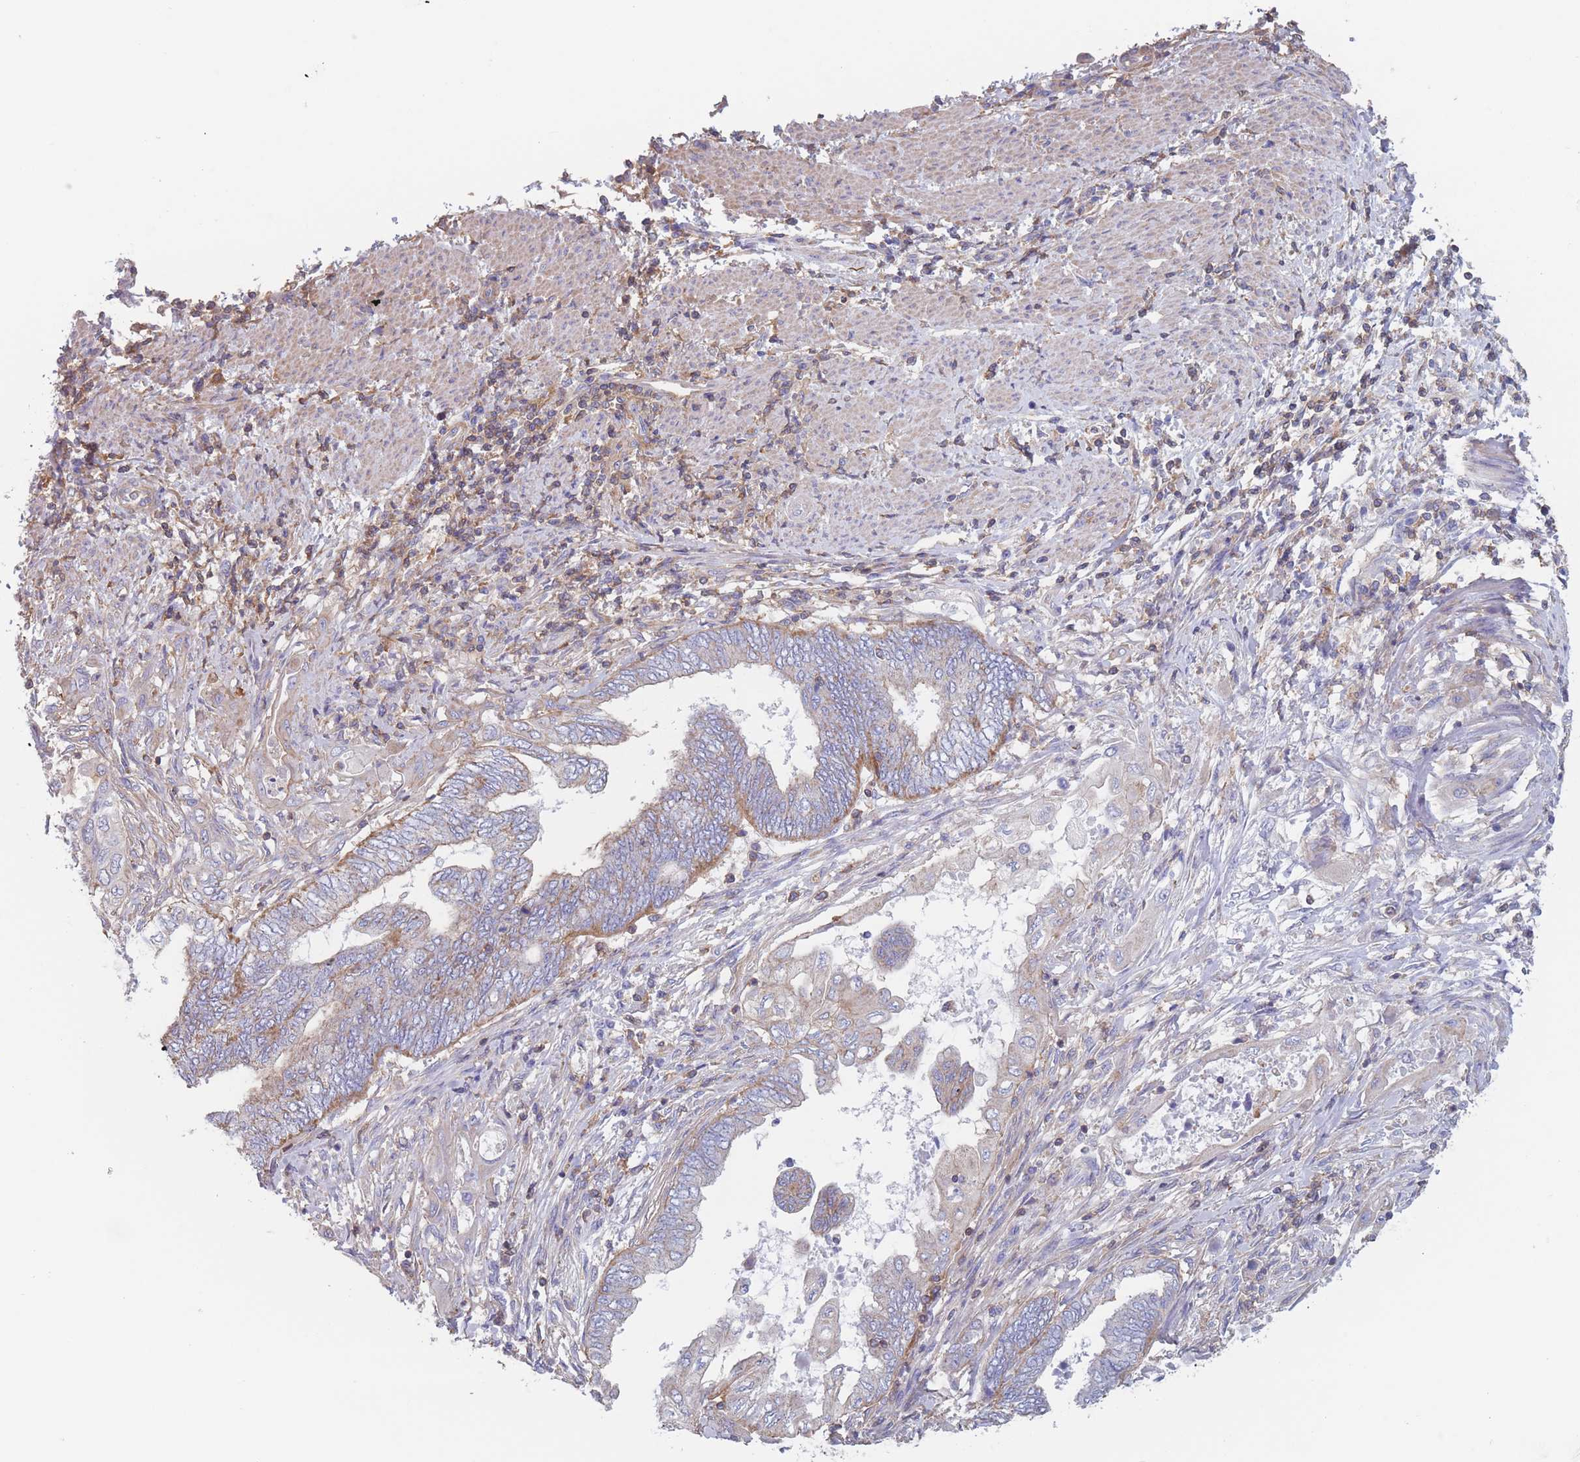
{"staining": {"intensity": "moderate", "quantity": "<25%", "location": "cytoplasmic/membranous"}, "tissue": "endometrial cancer", "cell_type": "Tumor cells", "image_type": "cancer", "snomed": [{"axis": "morphology", "description": "Adenocarcinoma, NOS"}, {"axis": "topography", "description": "Uterus"}, {"axis": "topography", "description": "Endometrium"}], "caption": "Protein staining demonstrates moderate cytoplasmic/membranous expression in about <25% of tumor cells in adenocarcinoma (endometrial). Nuclei are stained in blue.", "gene": "ADH1A", "patient": {"sex": "female", "age": 70}}